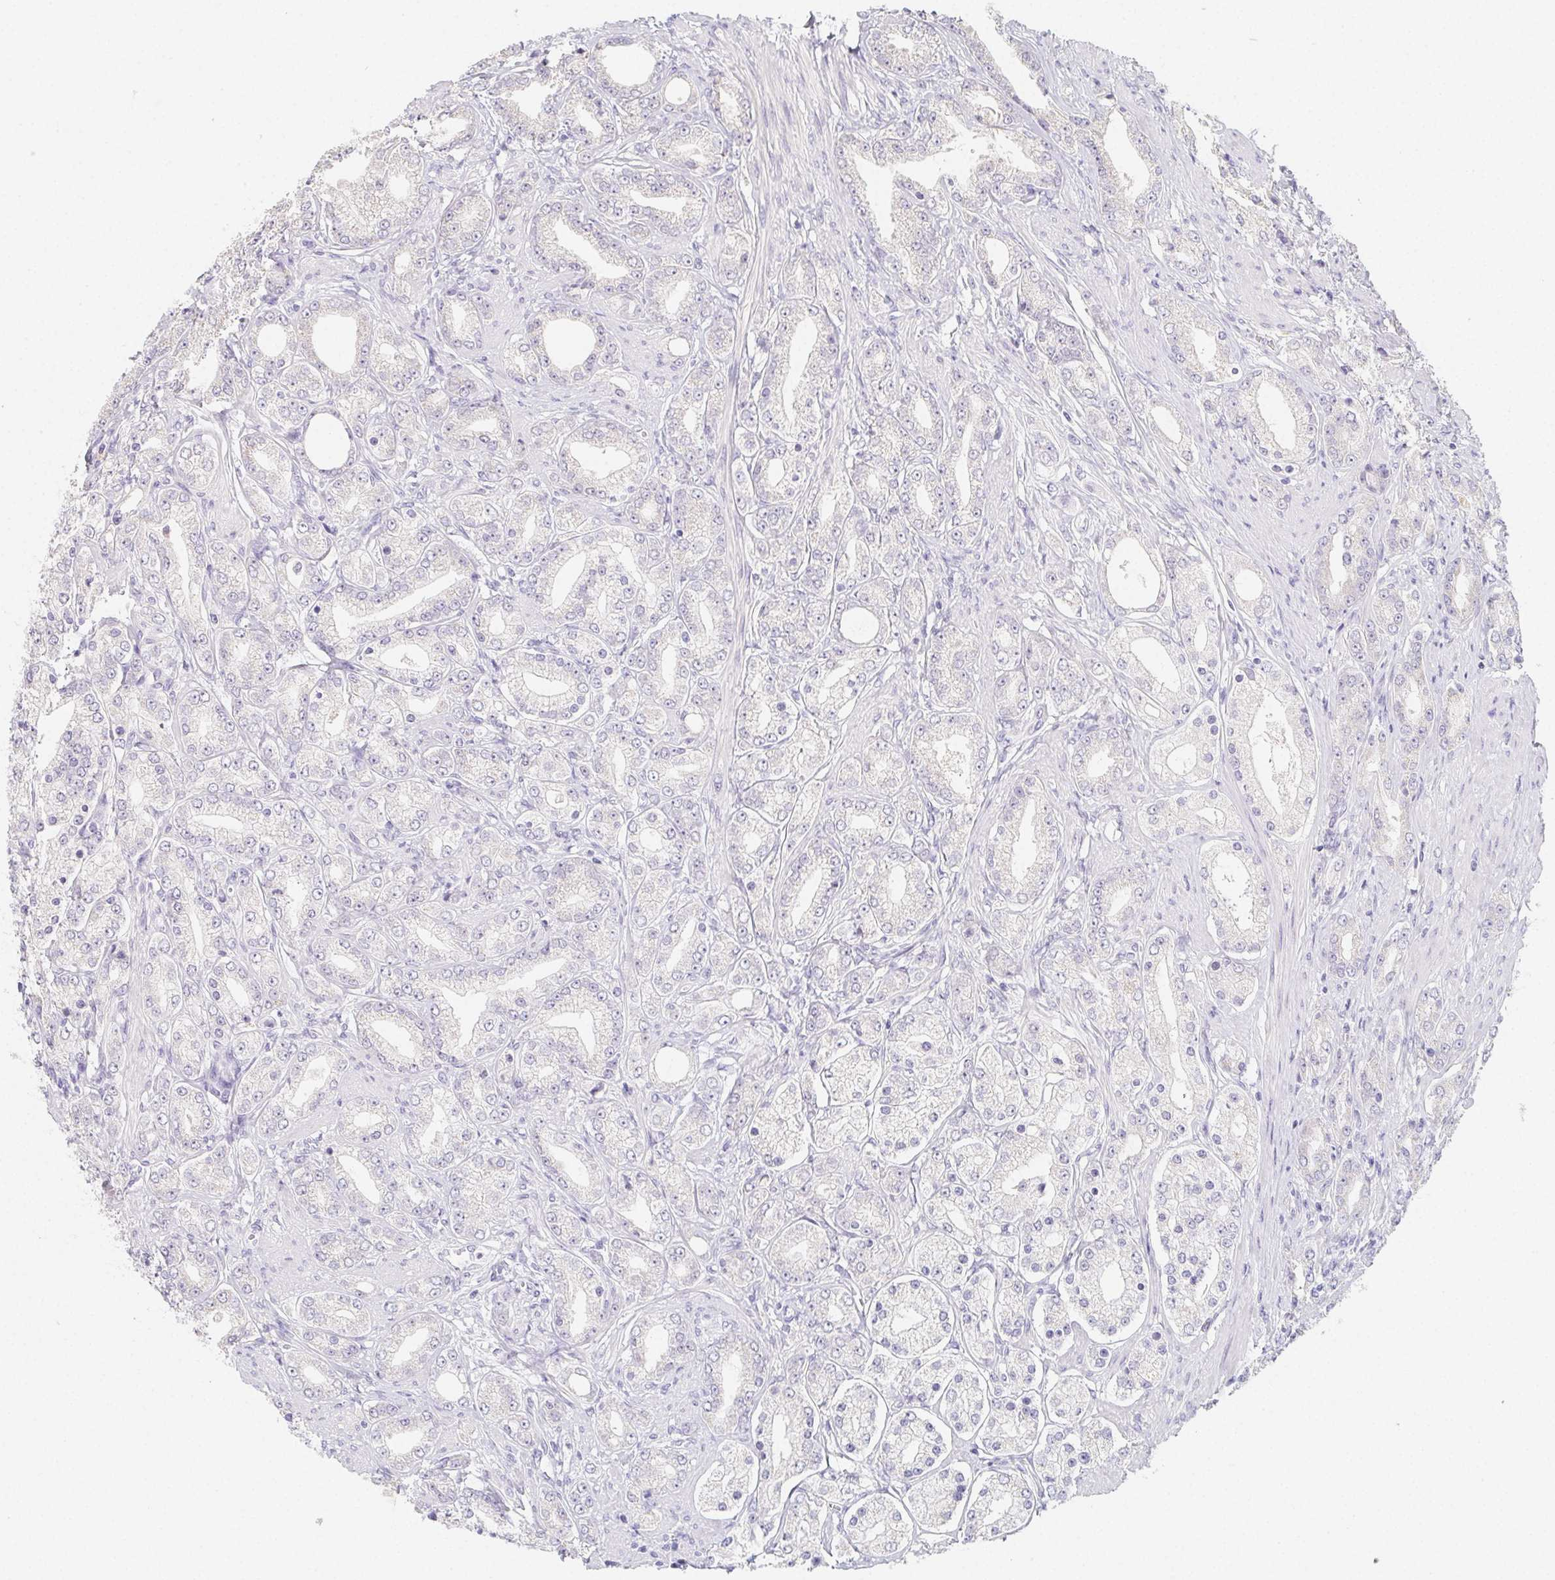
{"staining": {"intensity": "negative", "quantity": "none", "location": "none"}, "tissue": "prostate cancer", "cell_type": "Tumor cells", "image_type": "cancer", "snomed": [{"axis": "morphology", "description": "Adenocarcinoma, High grade"}, {"axis": "topography", "description": "Prostate"}], "caption": "Protein analysis of adenocarcinoma (high-grade) (prostate) shows no significant positivity in tumor cells.", "gene": "GLIPR1L1", "patient": {"sex": "male", "age": 67}}